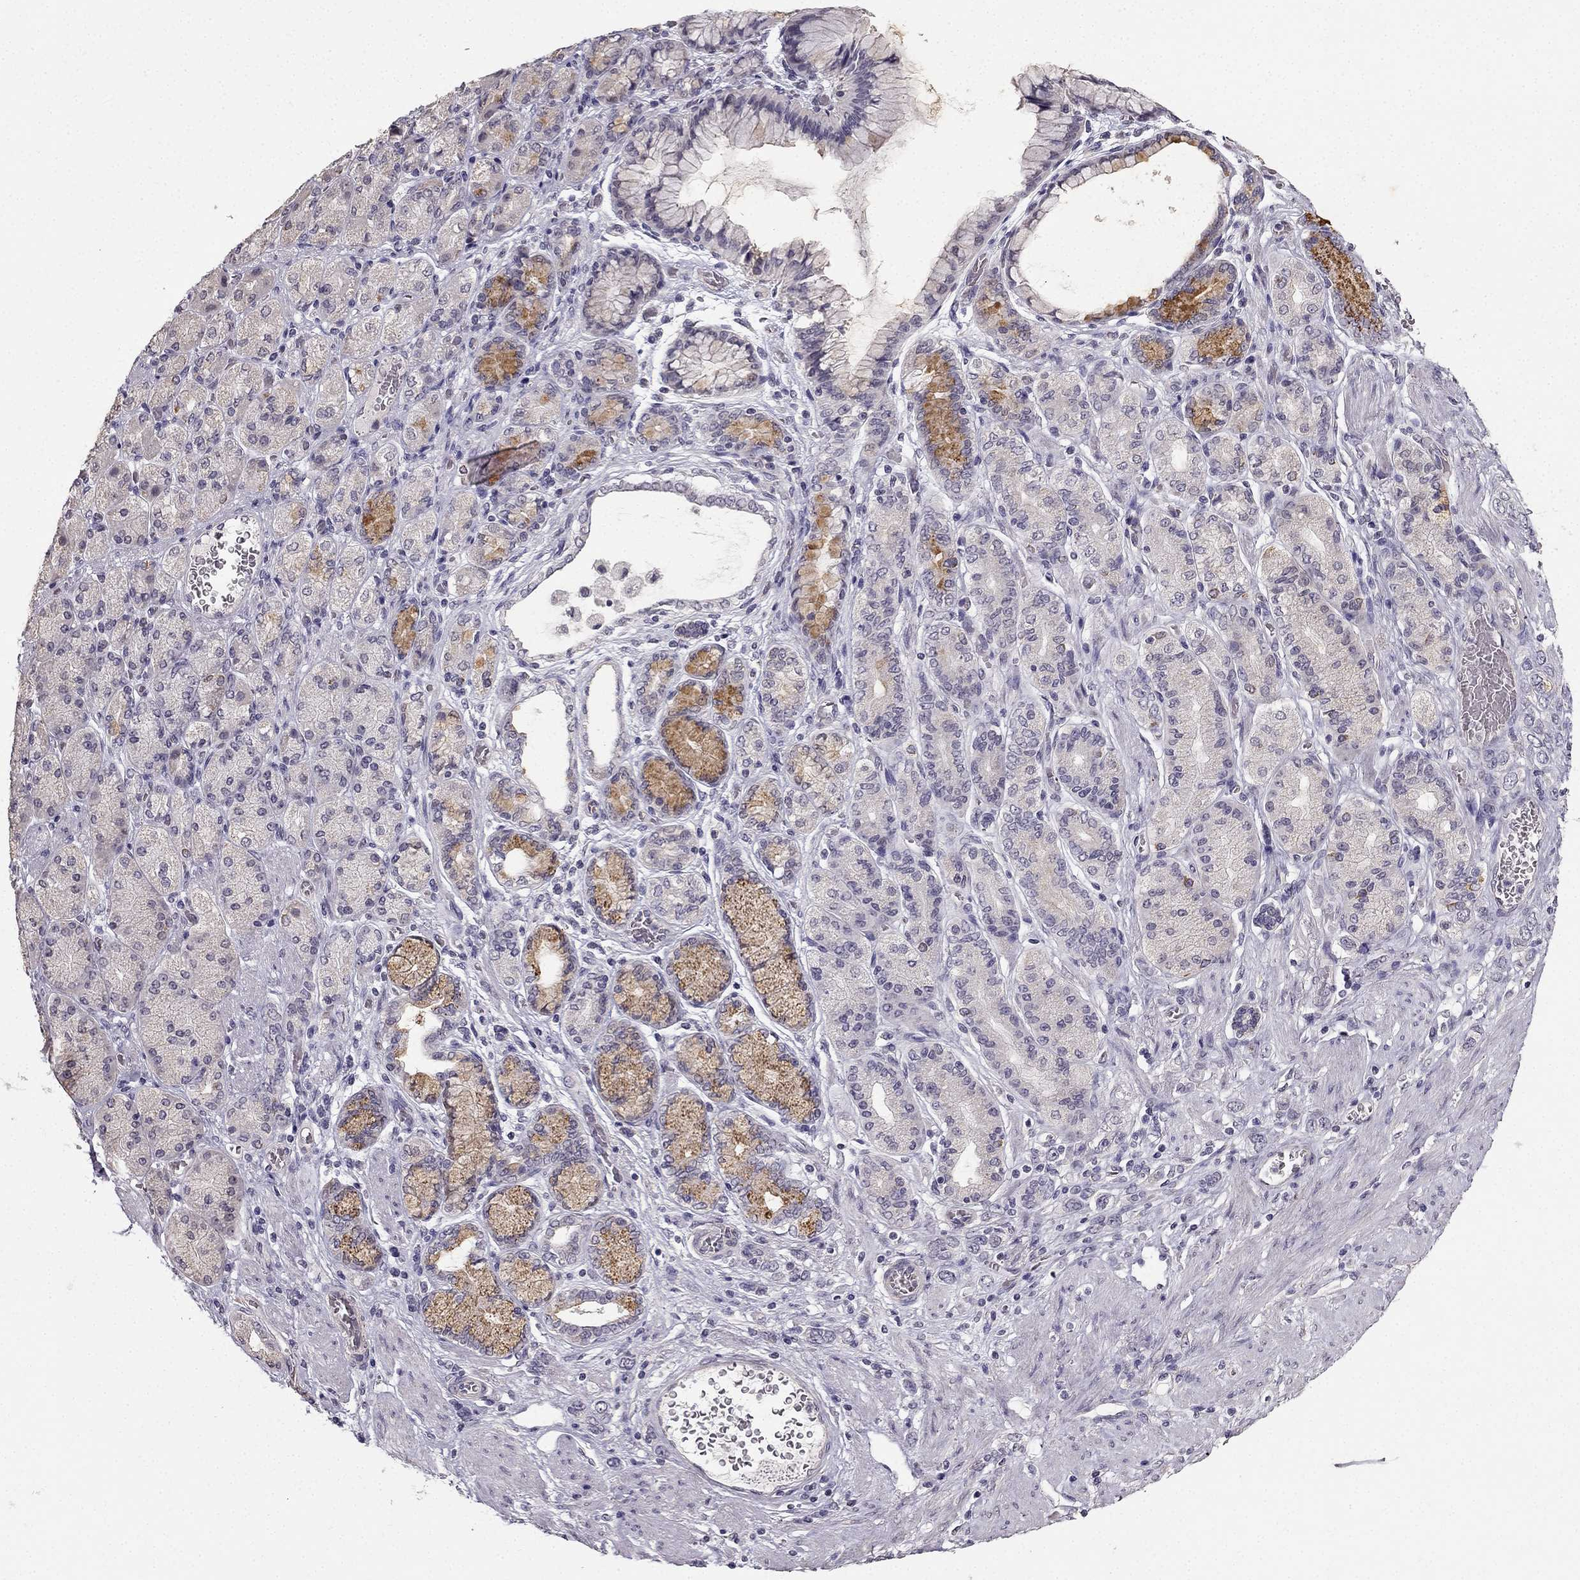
{"staining": {"intensity": "moderate", "quantity": "<25%", "location": "cytoplasmic/membranous"}, "tissue": "stomach cancer", "cell_type": "Tumor cells", "image_type": "cancer", "snomed": [{"axis": "morphology", "description": "Normal tissue, NOS"}, {"axis": "morphology", "description": "Adenocarcinoma, NOS"}, {"axis": "morphology", "description": "Adenocarcinoma, High grade"}, {"axis": "topography", "description": "Stomach, upper"}, {"axis": "topography", "description": "Stomach"}], "caption": "Protein expression by immunohistochemistry demonstrates moderate cytoplasmic/membranous positivity in approximately <25% of tumor cells in stomach cancer.", "gene": "TSPYL5", "patient": {"sex": "female", "age": 65}}